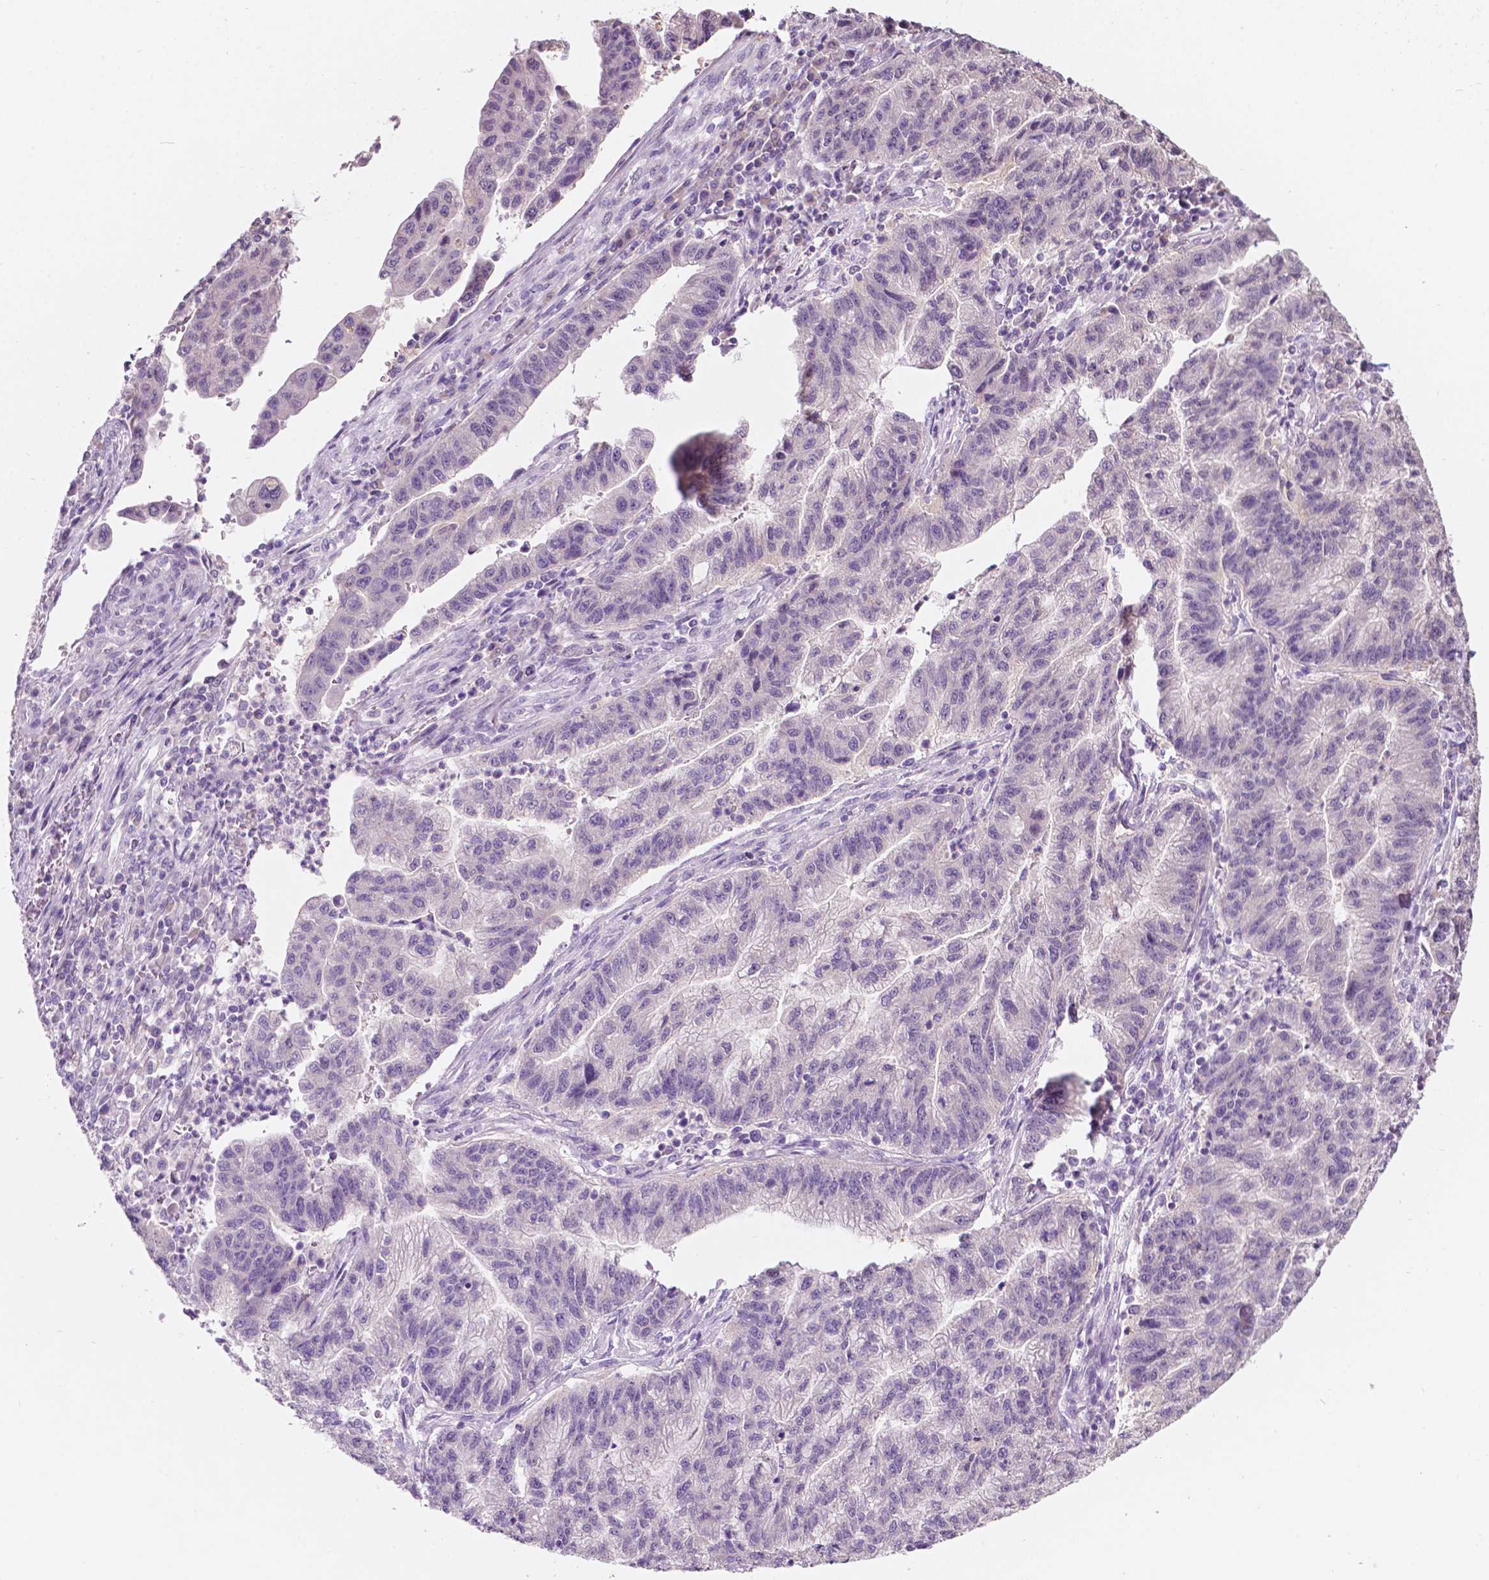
{"staining": {"intensity": "negative", "quantity": "none", "location": "none"}, "tissue": "stomach cancer", "cell_type": "Tumor cells", "image_type": "cancer", "snomed": [{"axis": "morphology", "description": "Adenocarcinoma, NOS"}, {"axis": "topography", "description": "Stomach"}], "caption": "An IHC photomicrograph of stomach cancer (adenocarcinoma) is shown. There is no staining in tumor cells of stomach cancer (adenocarcinoma).", "gene": "TM6SF2", "patient": {"sex": "male", "age": 83}}